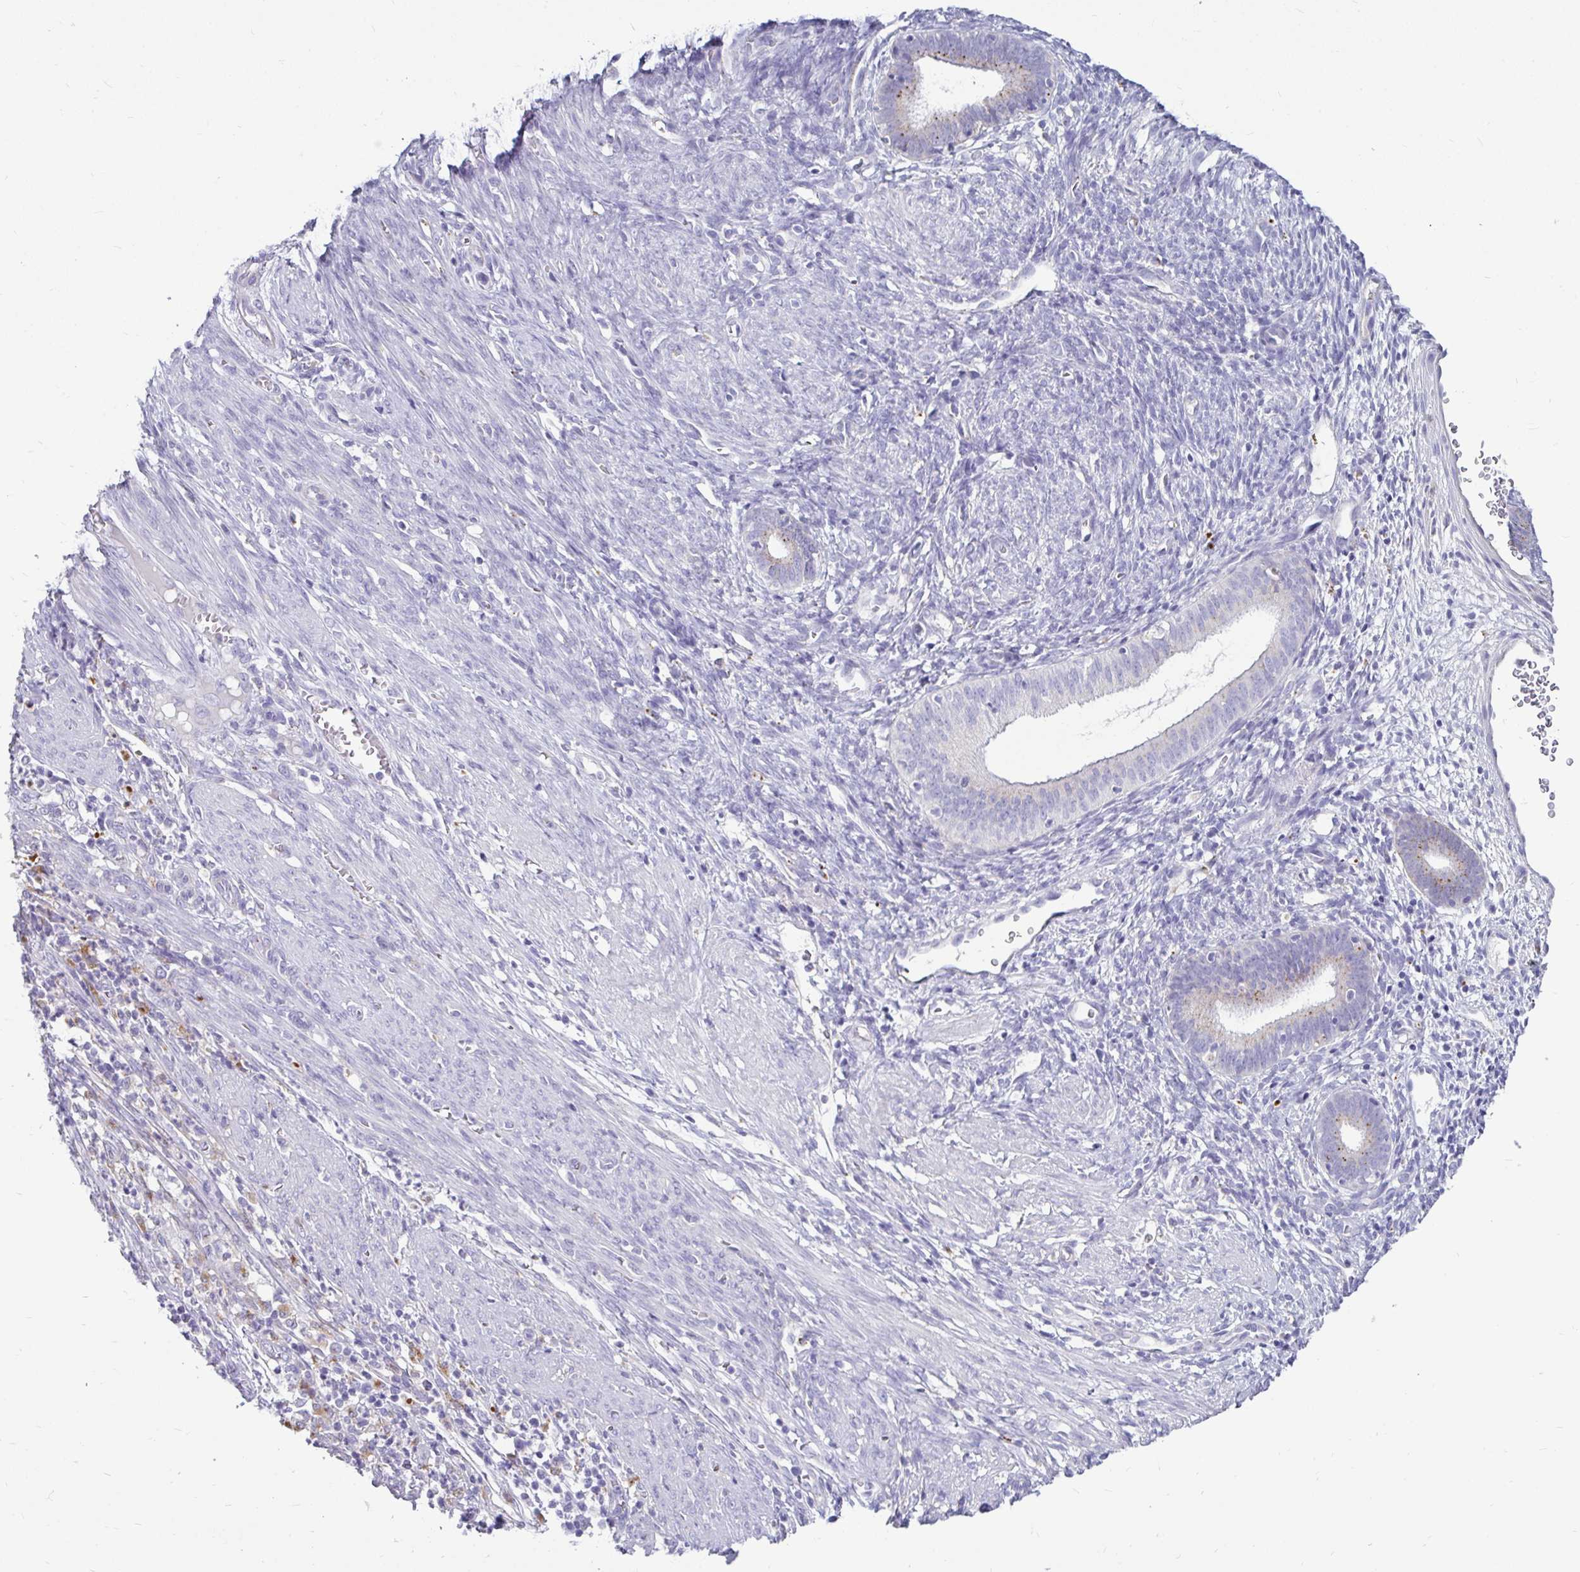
{"staining": {"intensity": "negative", "quantity": "none", "location": "none"}, "tissue": "endometrial cancer", "cell_type": "Tumor cells", "image_type": "cancer", "snomed": [{"axis": "morphology", "description": "Adenocarcinoma, NOS"}, {"axis": "topography", "description": "Endometrium"}], "caption": "Immunohistochemical staining of endometrial cancer shows no significant staining in tumor cells.", "gene": "CTSZ", "patient": {"sex": "female", "age": 51}}